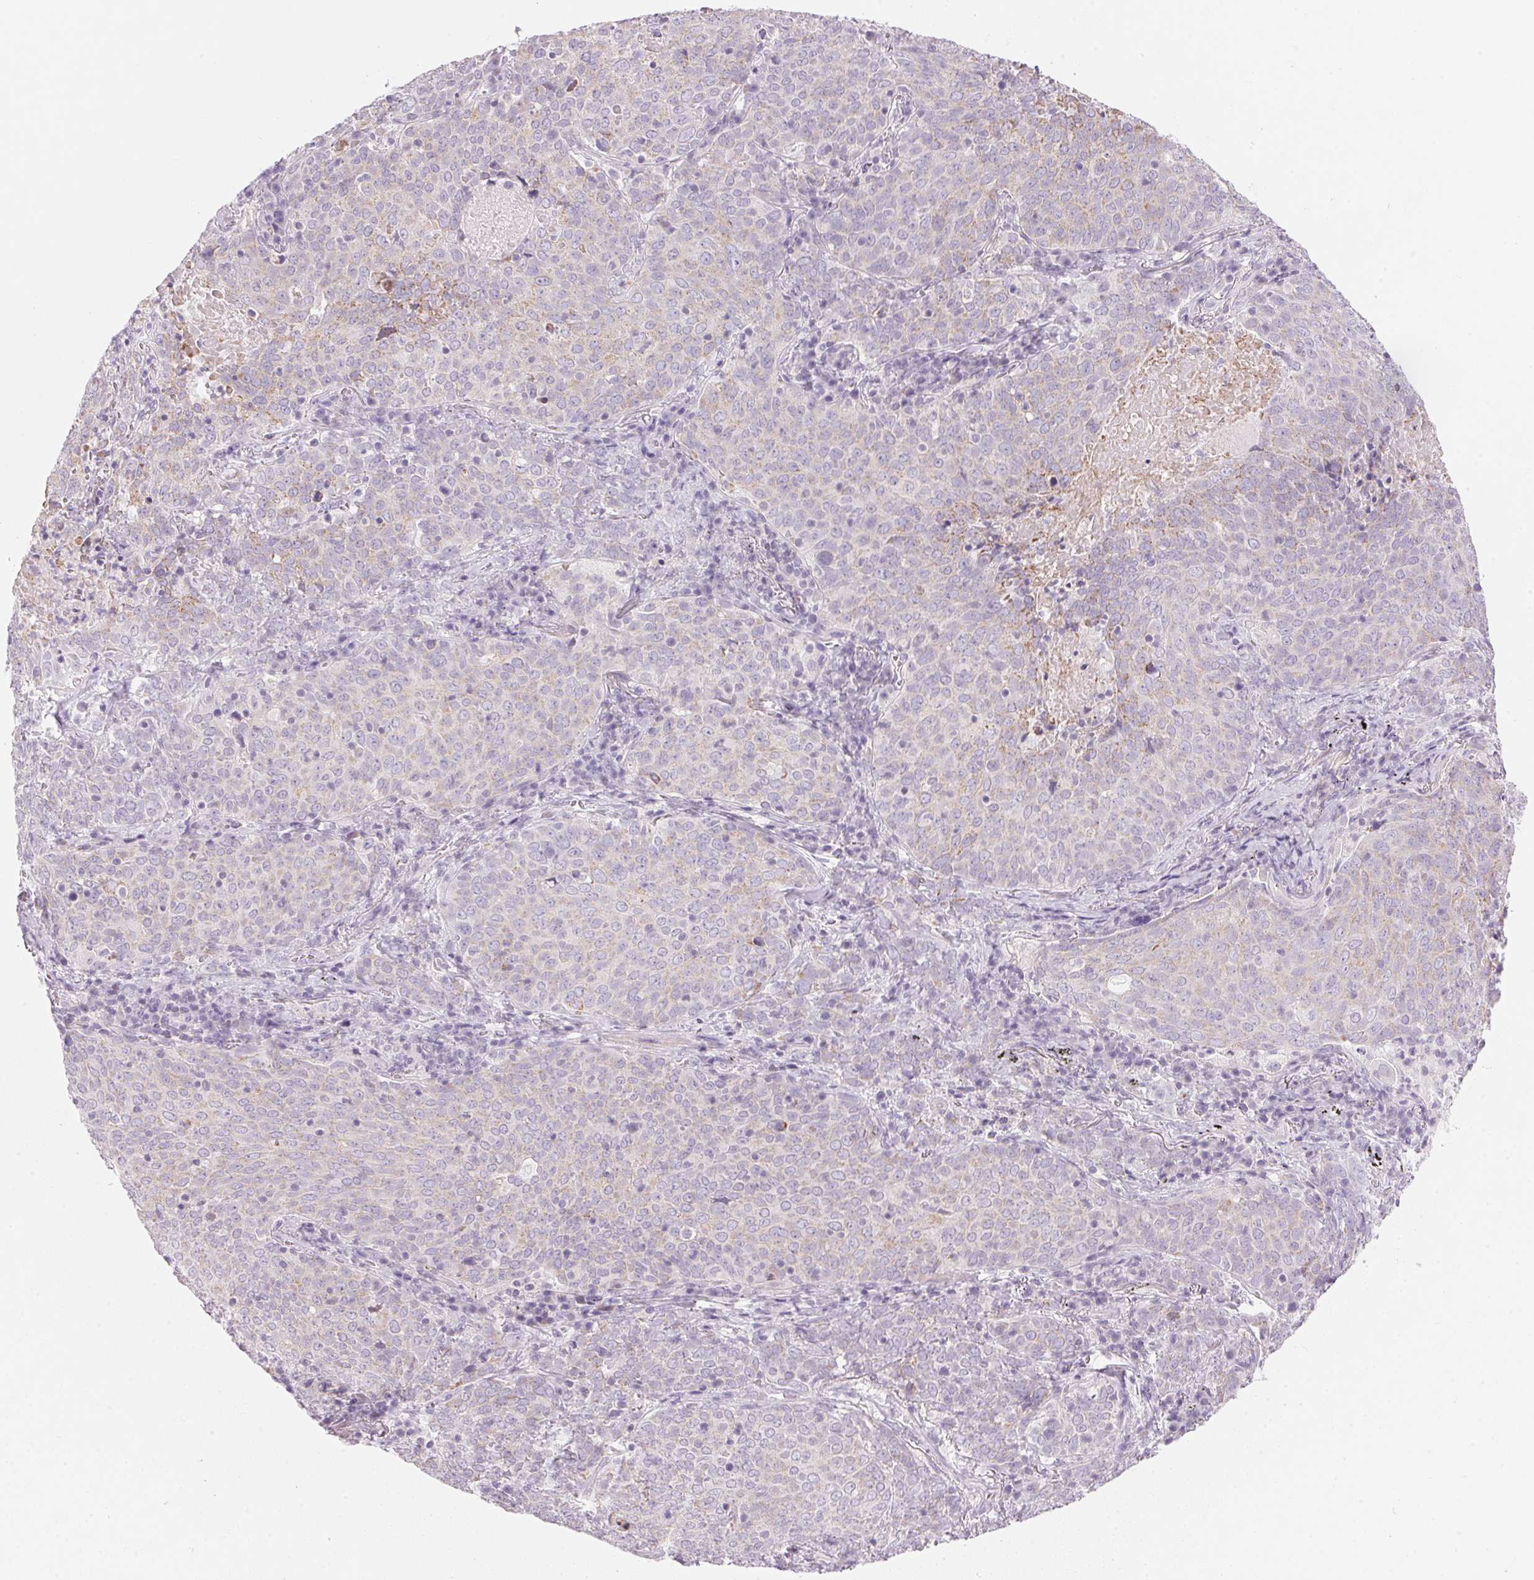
{"staining": {"intensity": "negative", "quantity": "none", "location": "none"}, "tissue": "lung cancer", "cell_type": "Tumor cells", "image_type": "cancer", "snomed": [{"axis": "morphology", "description": "Squamous cell carcinoma, NOS"}, {"axis": "topography", "description": "Lung"}], "caption": "Immunohistochemistry micrograph of lung squamous cell carcinoma stained for a protein (brown), which exhibits no staining in tumor cells.", "gene": "CYP11B1", "patient": {"sex": "male", "age": 82}}